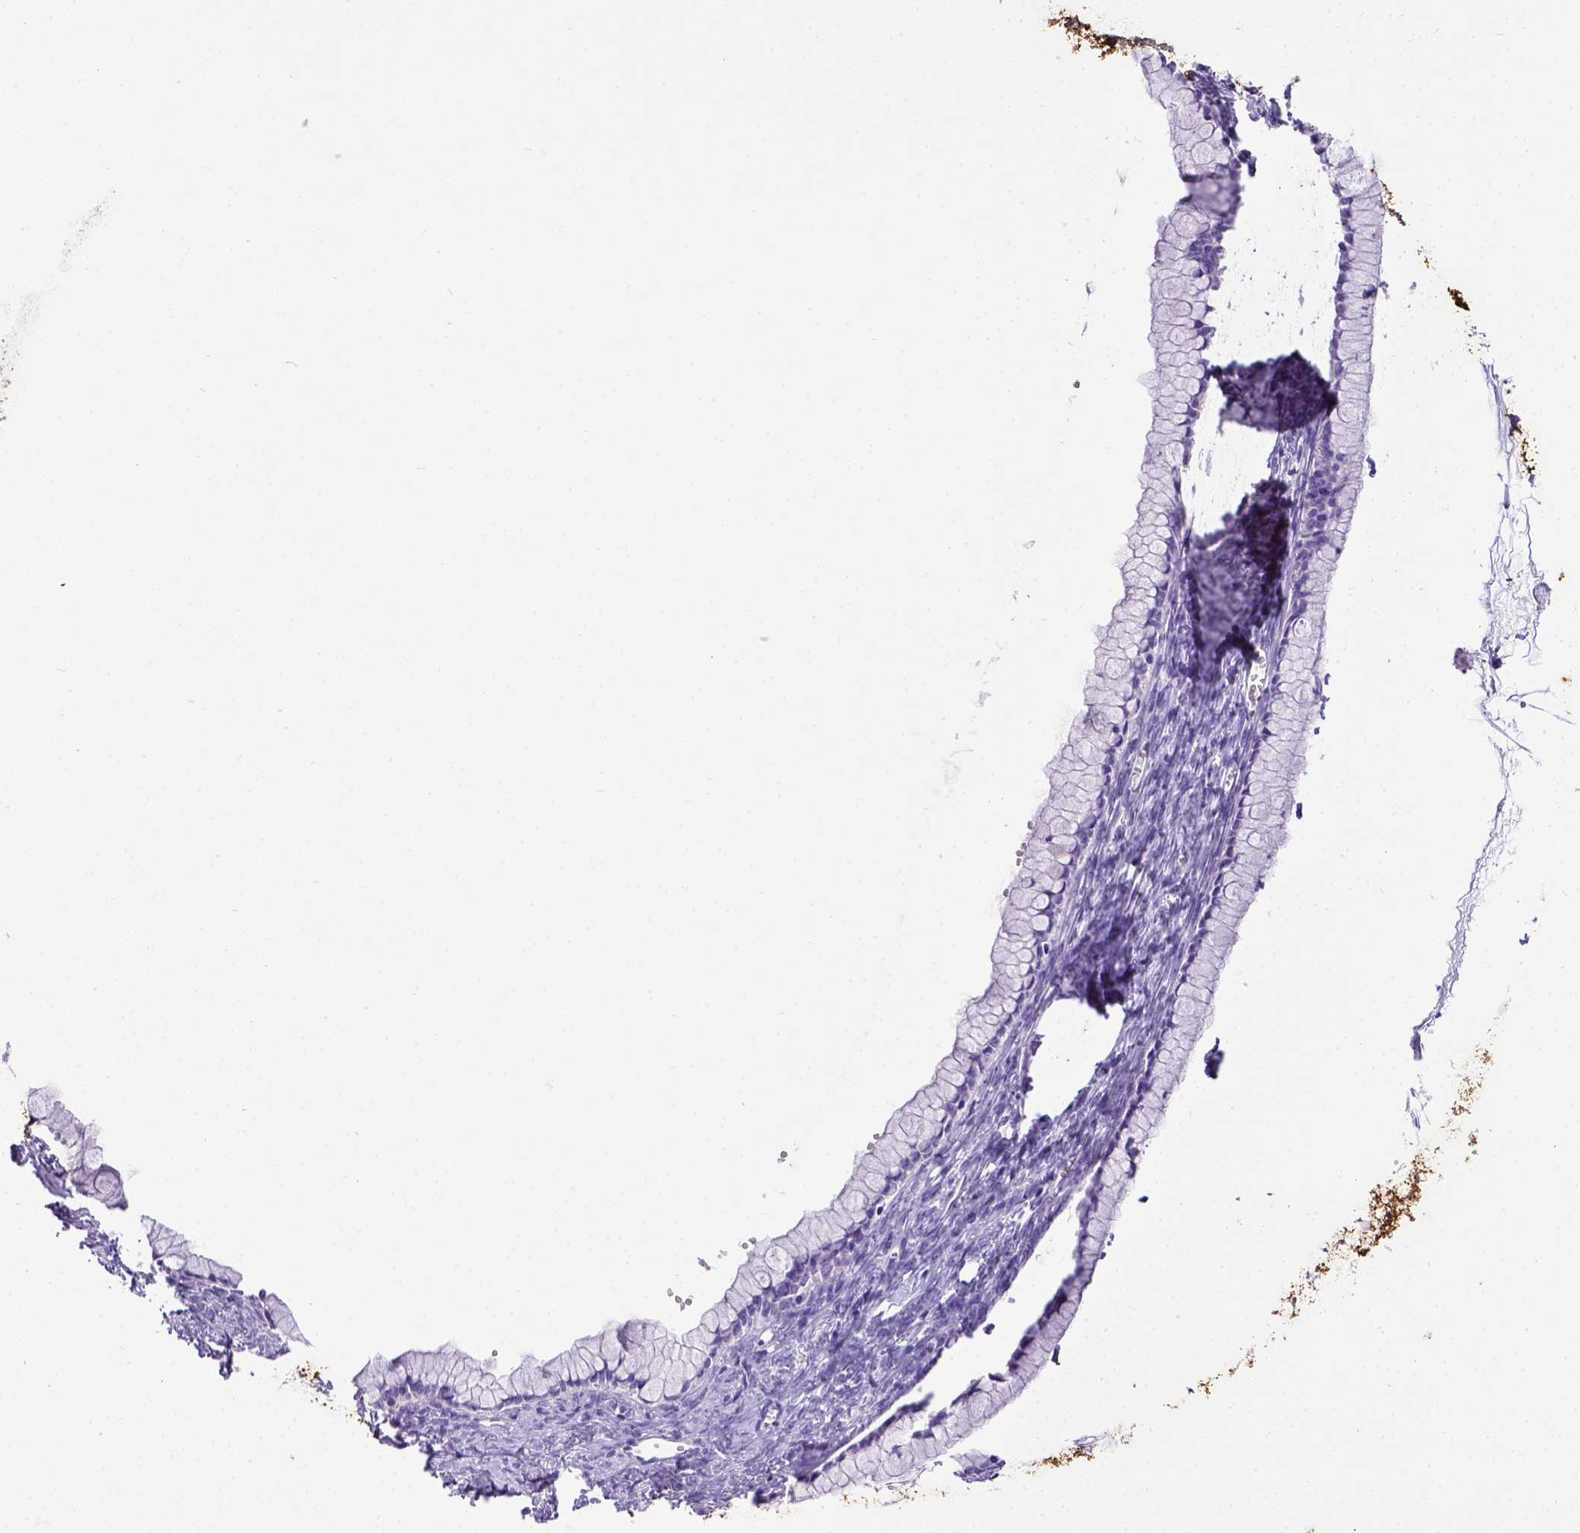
{"staining": {"intensity": "negative", "quantity": "none", "location": "none"}, "tissue": "ovarian cancer", "cell_type": "Tumor cells", "image_type": "cancer", "snomed": [{"axis": "morphology", "description": "Cystadenocarcinoma, mucinous, NOS"}, {"axis": "topography", "description": "Ovary"}], "caption": "An image of ovarian cancer stained for a protein reveals no brown staining in tumor cells.", "gene": "B3GAT1", "patient": {"sex": "female", "age": 41}}